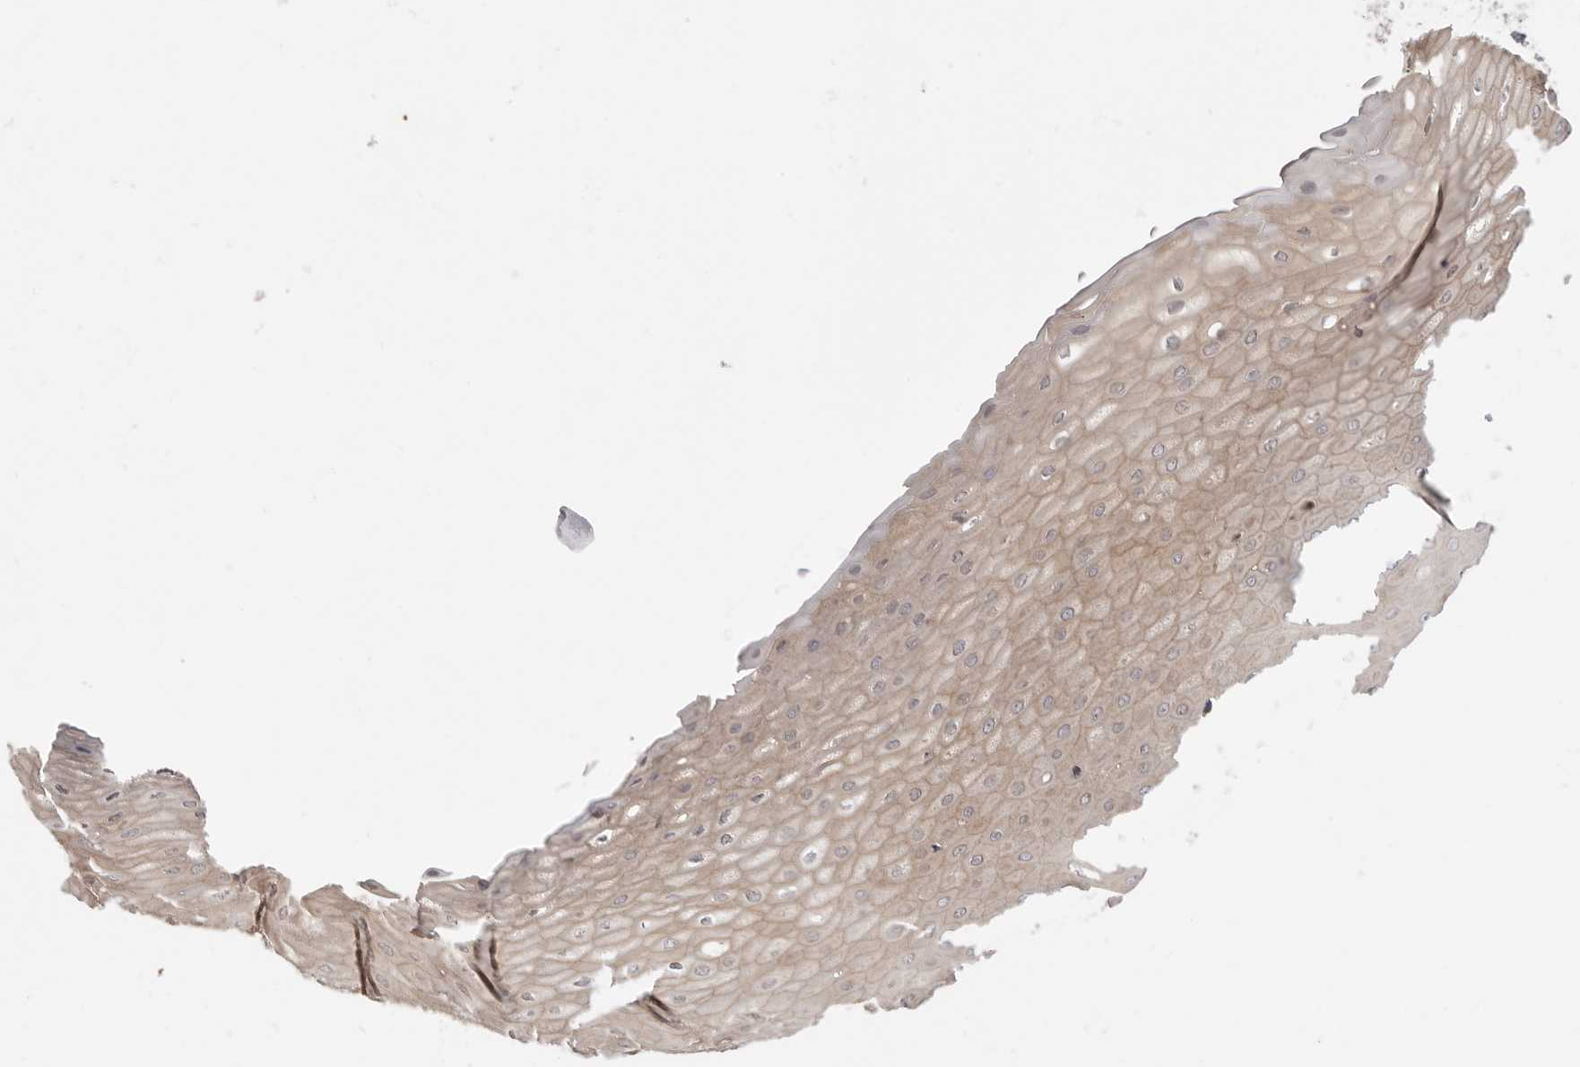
{"staining": {"intensity": "weak", "quantity": "25%-75%", "location": "cytoplasmic/membranous"}, "tissue": "cervix", "cell_type": "Glandular cells", "image_type": "normal", "snomed": [{"axis": "morphology", "description": "Normal tissue, NOS"}, {"axis": "topography", "description": "Cervix"}], "caption": "A photomicrograph showing weak cytoplasmic/membranous staining in approximately 25%-75% of glandular cells in normal cervix, as visualized by brown immunohistochemical staining.", "gene": "DBNL", "patient": {"sex": "female", "age": 55}}